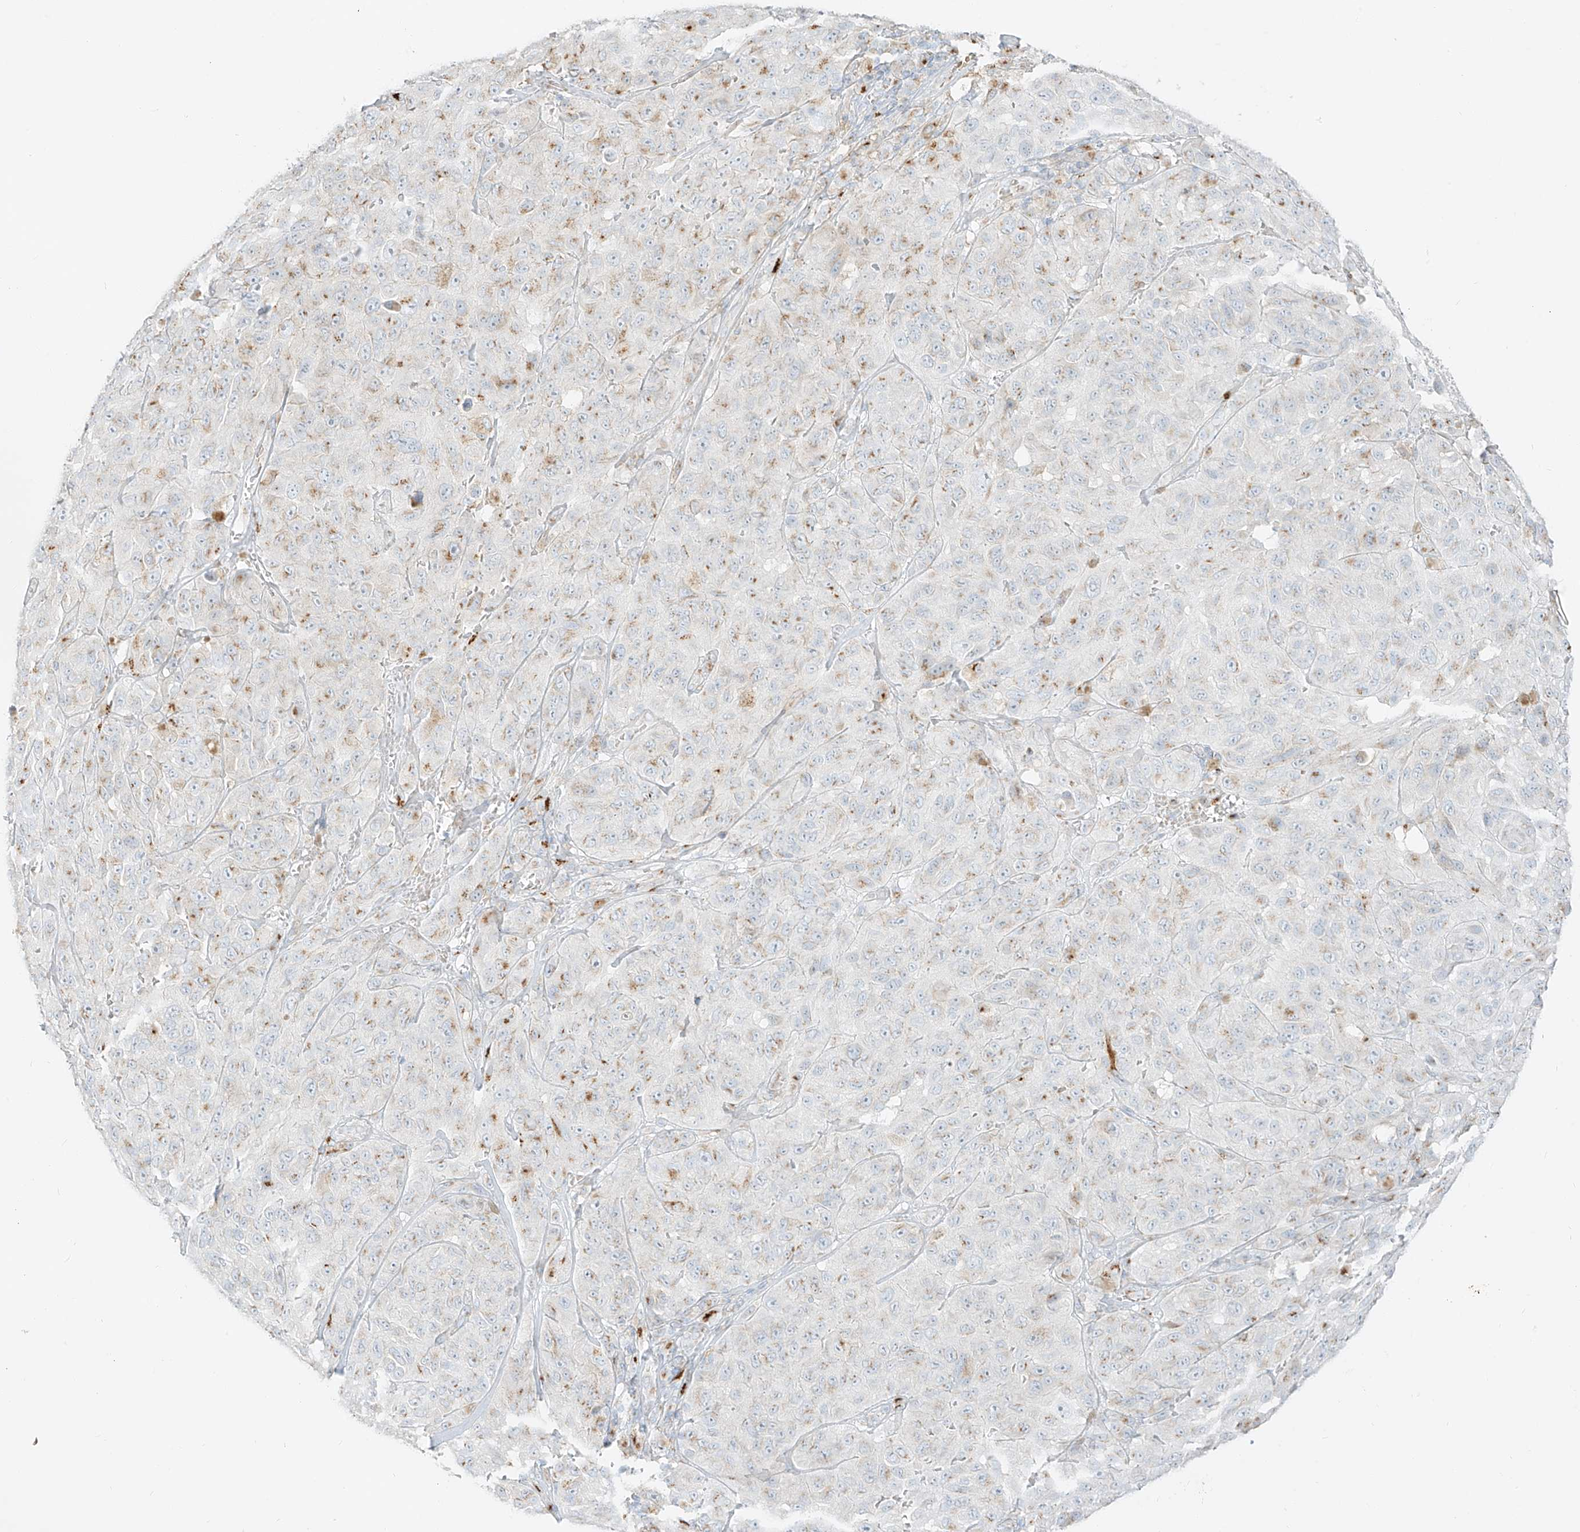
{"staining": {"intensity": "moderate", "quantity": "<25%", "location": "cytoplasmic/membranous"}, "tissue": "melanoma", "cell_type": "Tumor cells", "image_type": "cancer", "snomed": [{"axis": "morphology", "description": "Malignant melanoma, NOS"}, {"axis": "topography", "description": "Skin"}], "caption": "A micrograph showing moderate cytoplasmic/membranous positivity in about <25% of tumor cells in melanoma, as visualized by brown immunohistochemical staining.", "gene": "TMEM87B", "patient": {"sex": "male", "age": 66}}